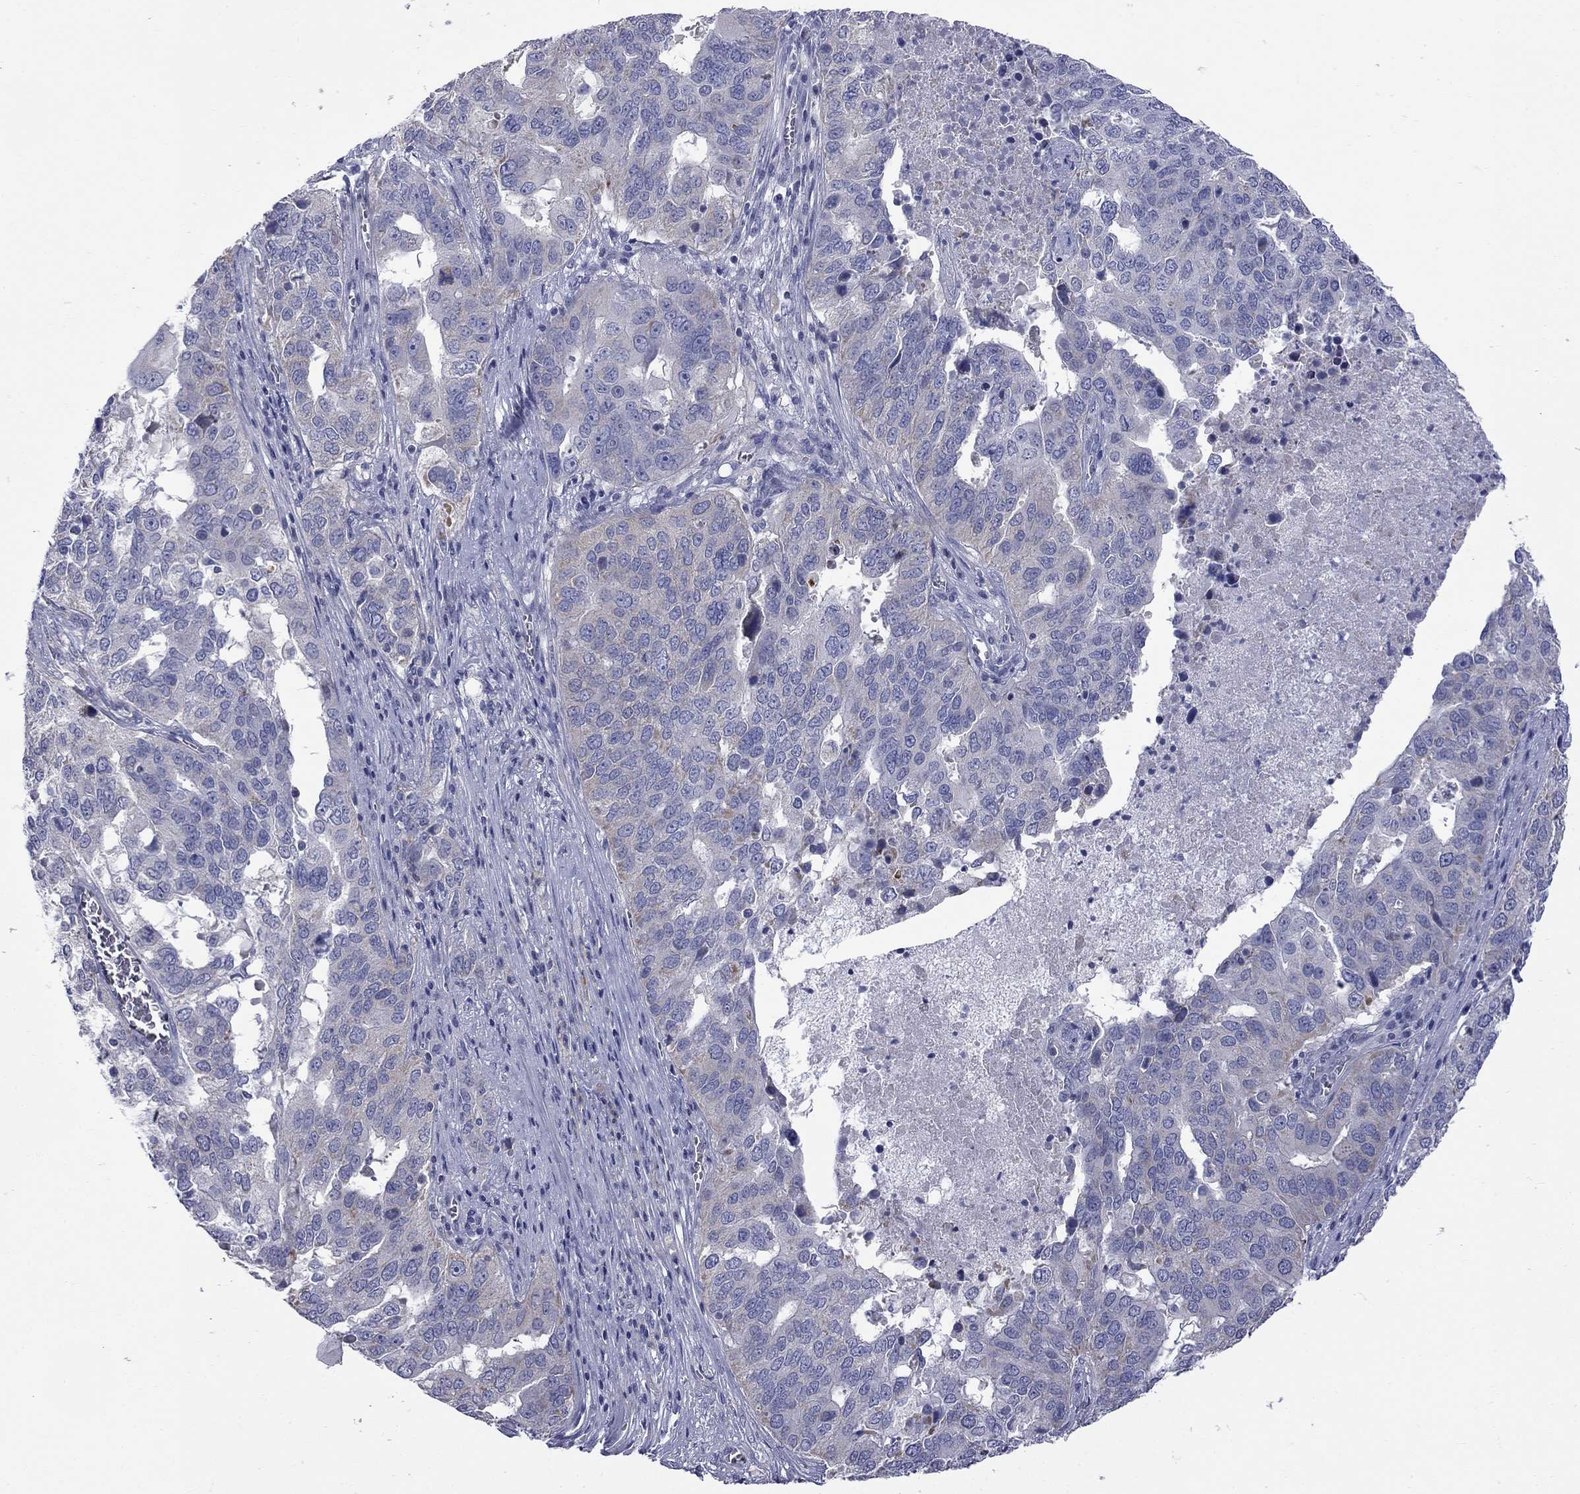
{"staining": {"intensity": "negative", "quantity": "none", "location": "none"}, "tissue": "ovarian cancer", "cell_type": "Tumor cells", "image_type": "cancer", "snomed": [{"axis": "morphology", "description": "Carcinoma, endometroid"}, {"axis": "topography", "description": "Soft tissue"}, {"axis": "topography", "description": "Ovary"}], "caption": "IHC histopathology image of ovarian cancer (endometroid carcinoma) stained for a protein (brown), which exhibits no staining in tumor cells.", "gene": "ABCB4", "patient": {"sex": "female", "age": 52}}